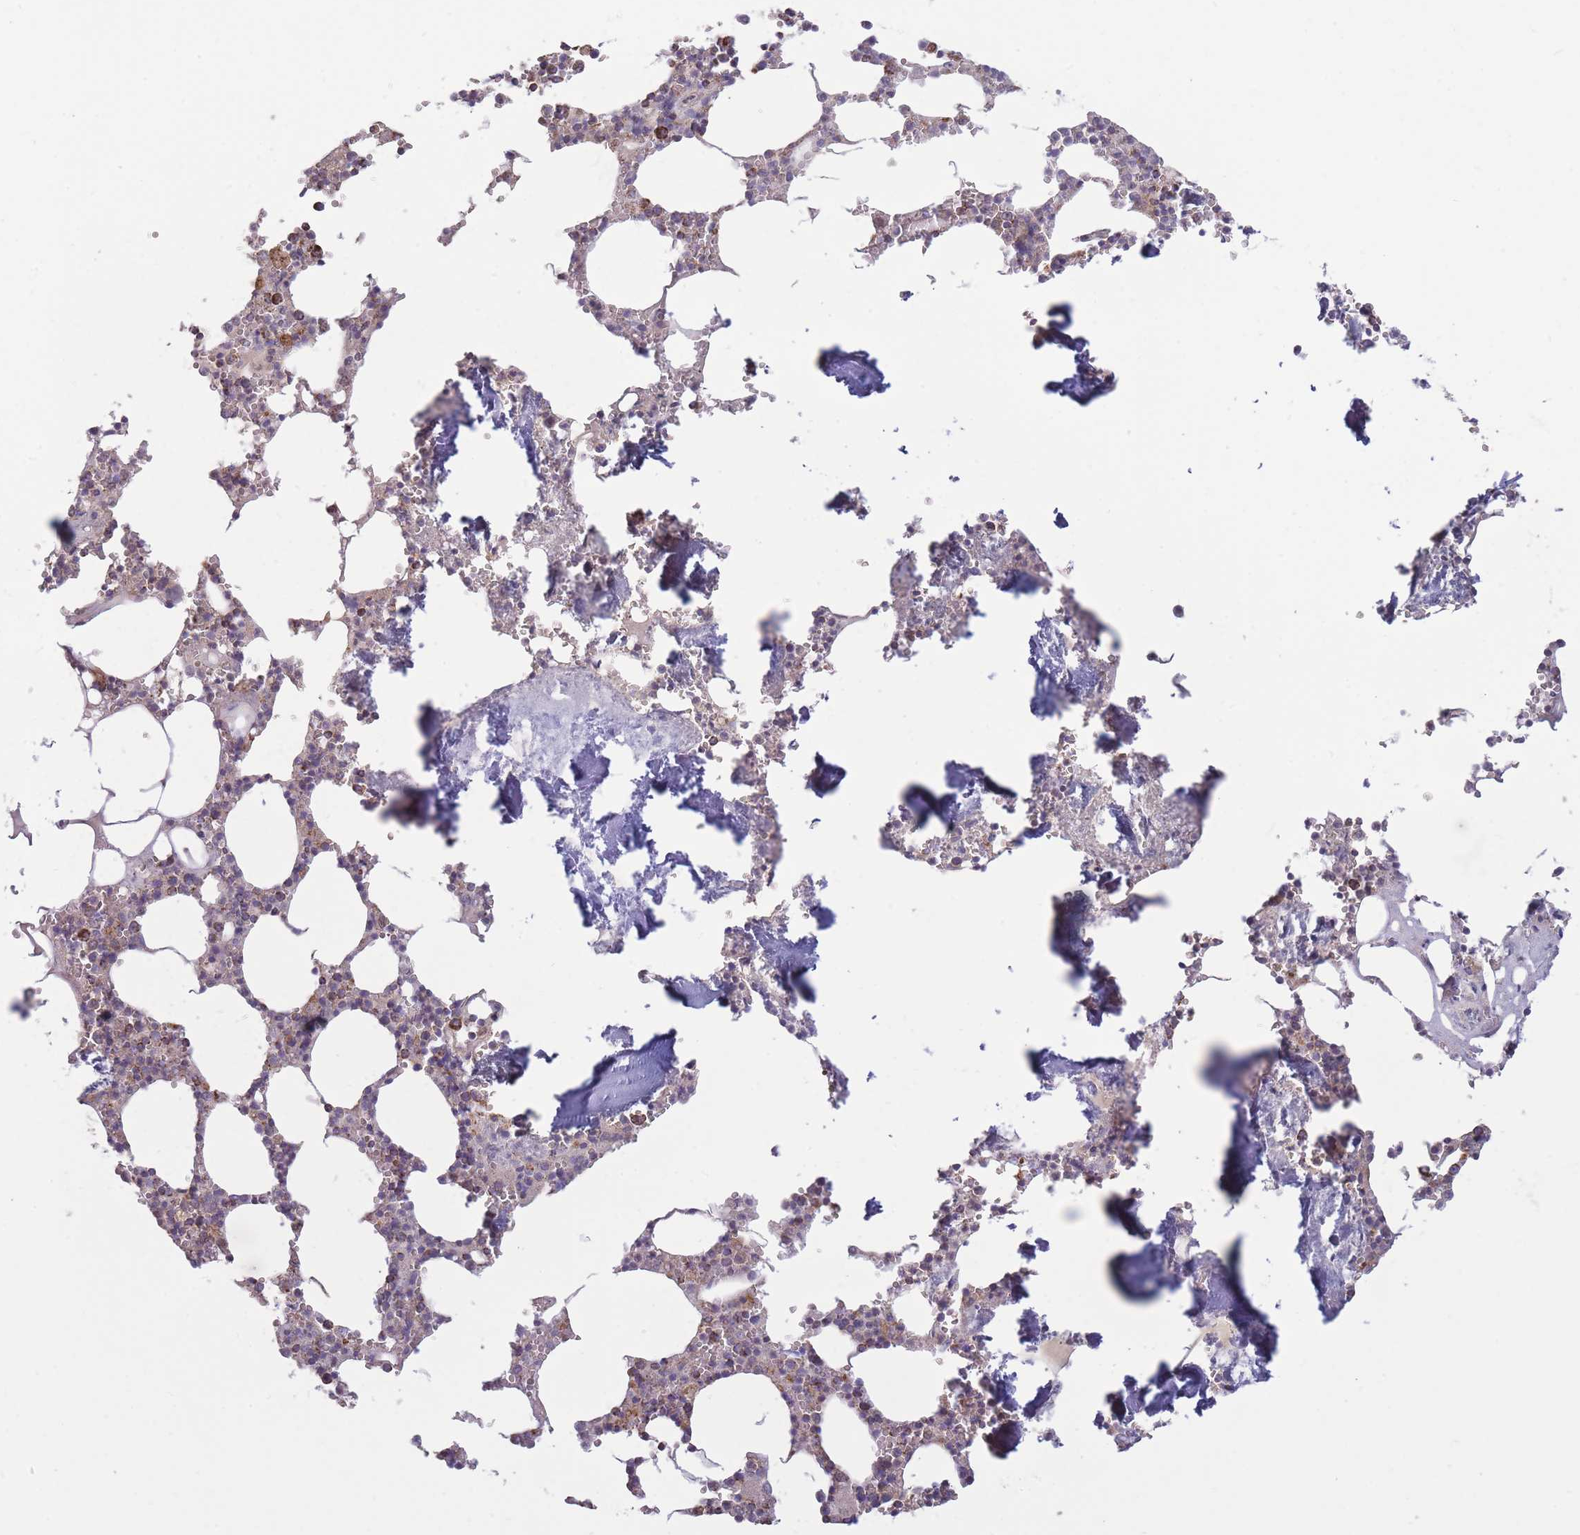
{"staining": {"intensity": "strong", "quantity": "<25%", "location": "cytoplasmic/membranous"}, "tissue": "bone marrow", "cell_type": "Hematopoietic cells", "image_type": "normal", "snomed": [{"axis": "morphology", "description": "Normal tissue, NOS"}, {"axis": "topography", "description": "Bone marrow"}], "caption": "Strong cytoplasmic/membranous protein staining is seen in approximately <25% of hematopoietic cells in bone marrow. (DAB IHC, brown staining for protein, blue staining for nuclei).", "gene": "KIF16B", "patient": {"sex": "male", "age": 54}}